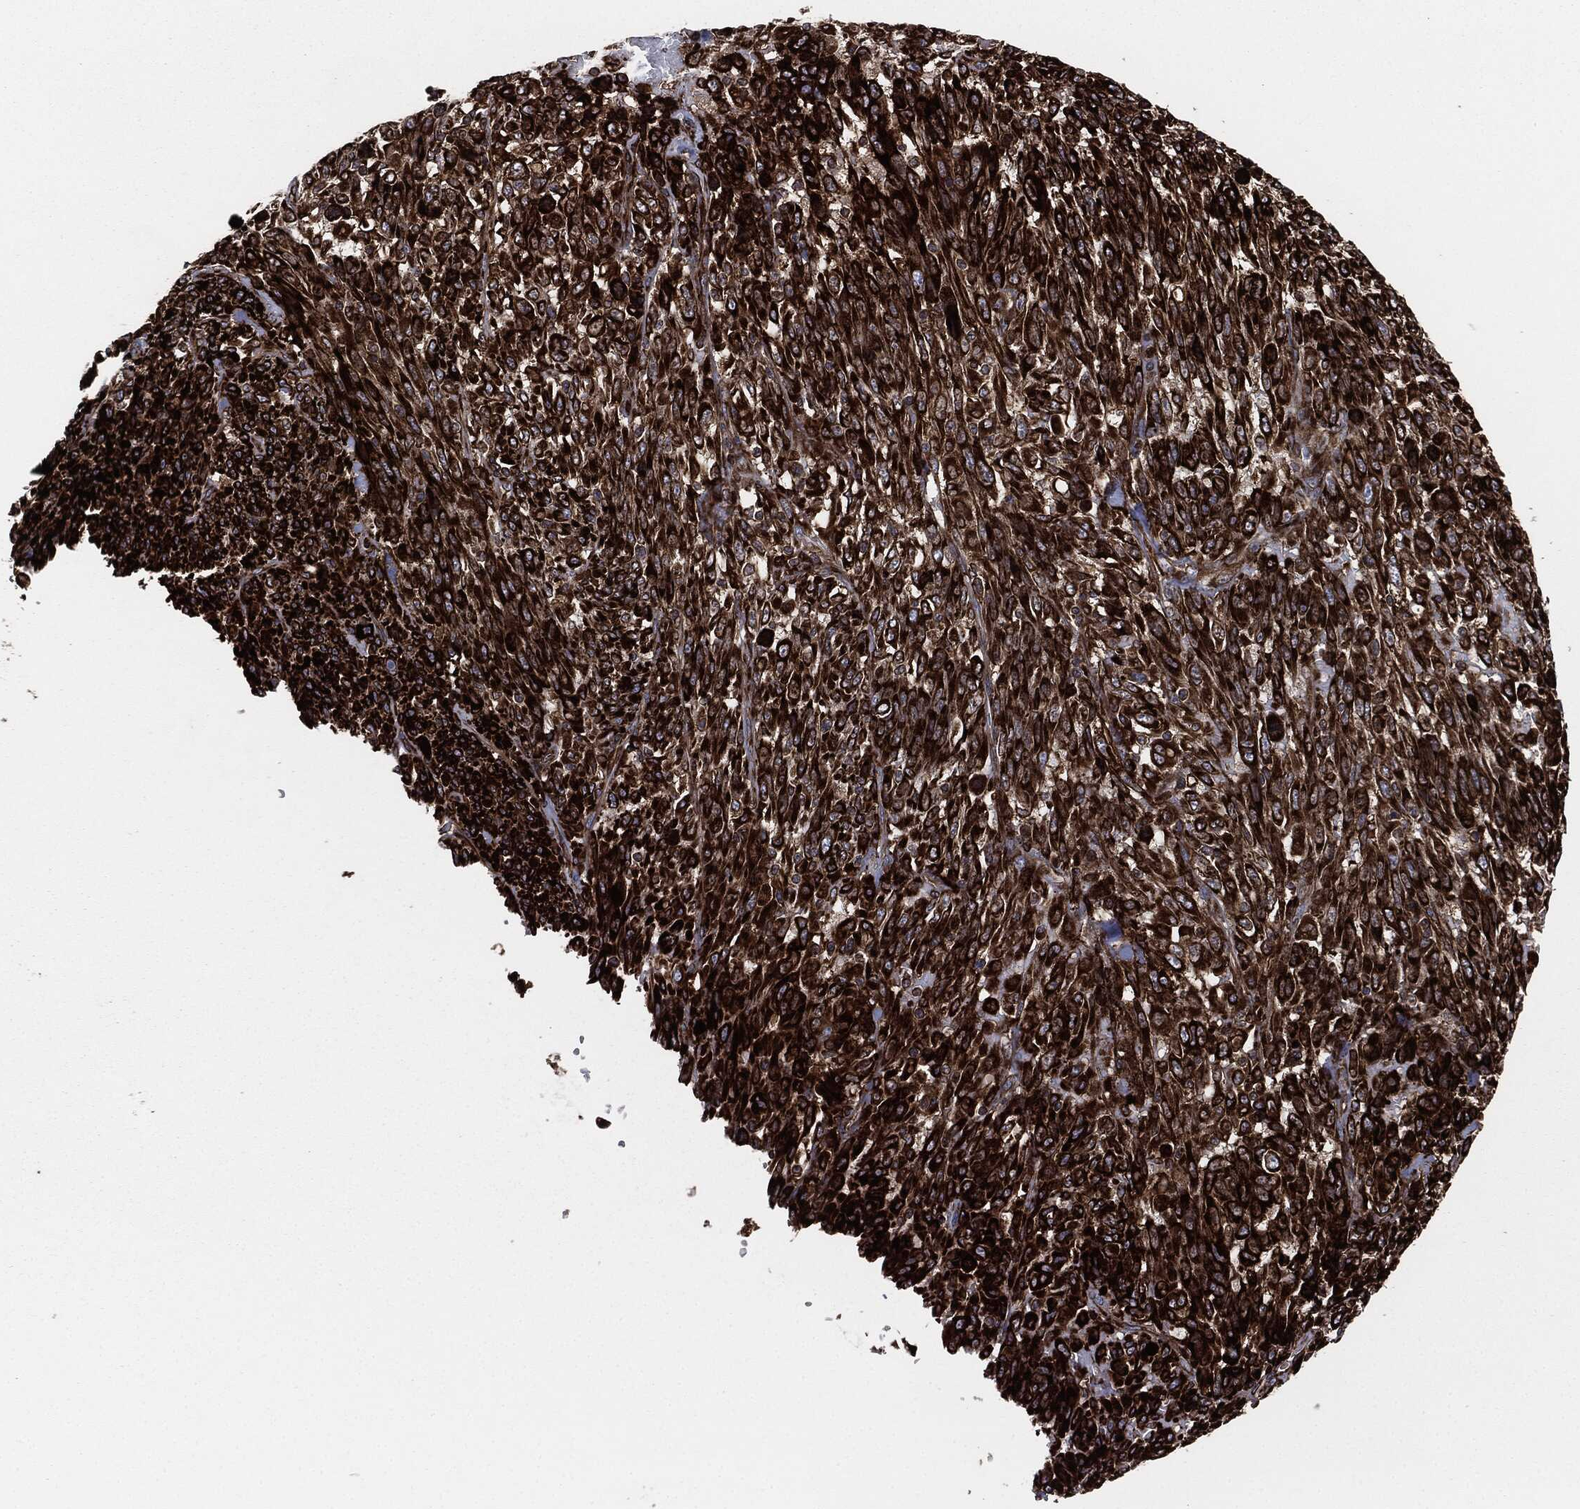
{"staining": {"intensity": "strong", "quantity": ">75%", "location": "cytoplasmic/membranous"}, "tissue": "melanoma", "cell_type": "Tumor cells", "image_type": "cancer", "snomed": [{"axis": "morphology", "description": "Malignant melanoma, NOS"}, {"axis": "topography", "description": "Skin"}], "caption": "Immunohistochemical staining of human melanoma displays strong cytoplasmic/membranous protein staining in approximately >75% of tumor cells. The staining is performed using DAB (3,3'-diaminobenzidine) brown chromogen to label protein expression. The nuclei are counter-stained blue using hematoxylin.", "gene": "CALR", "patient": {"sex": "female", "age": 91}}